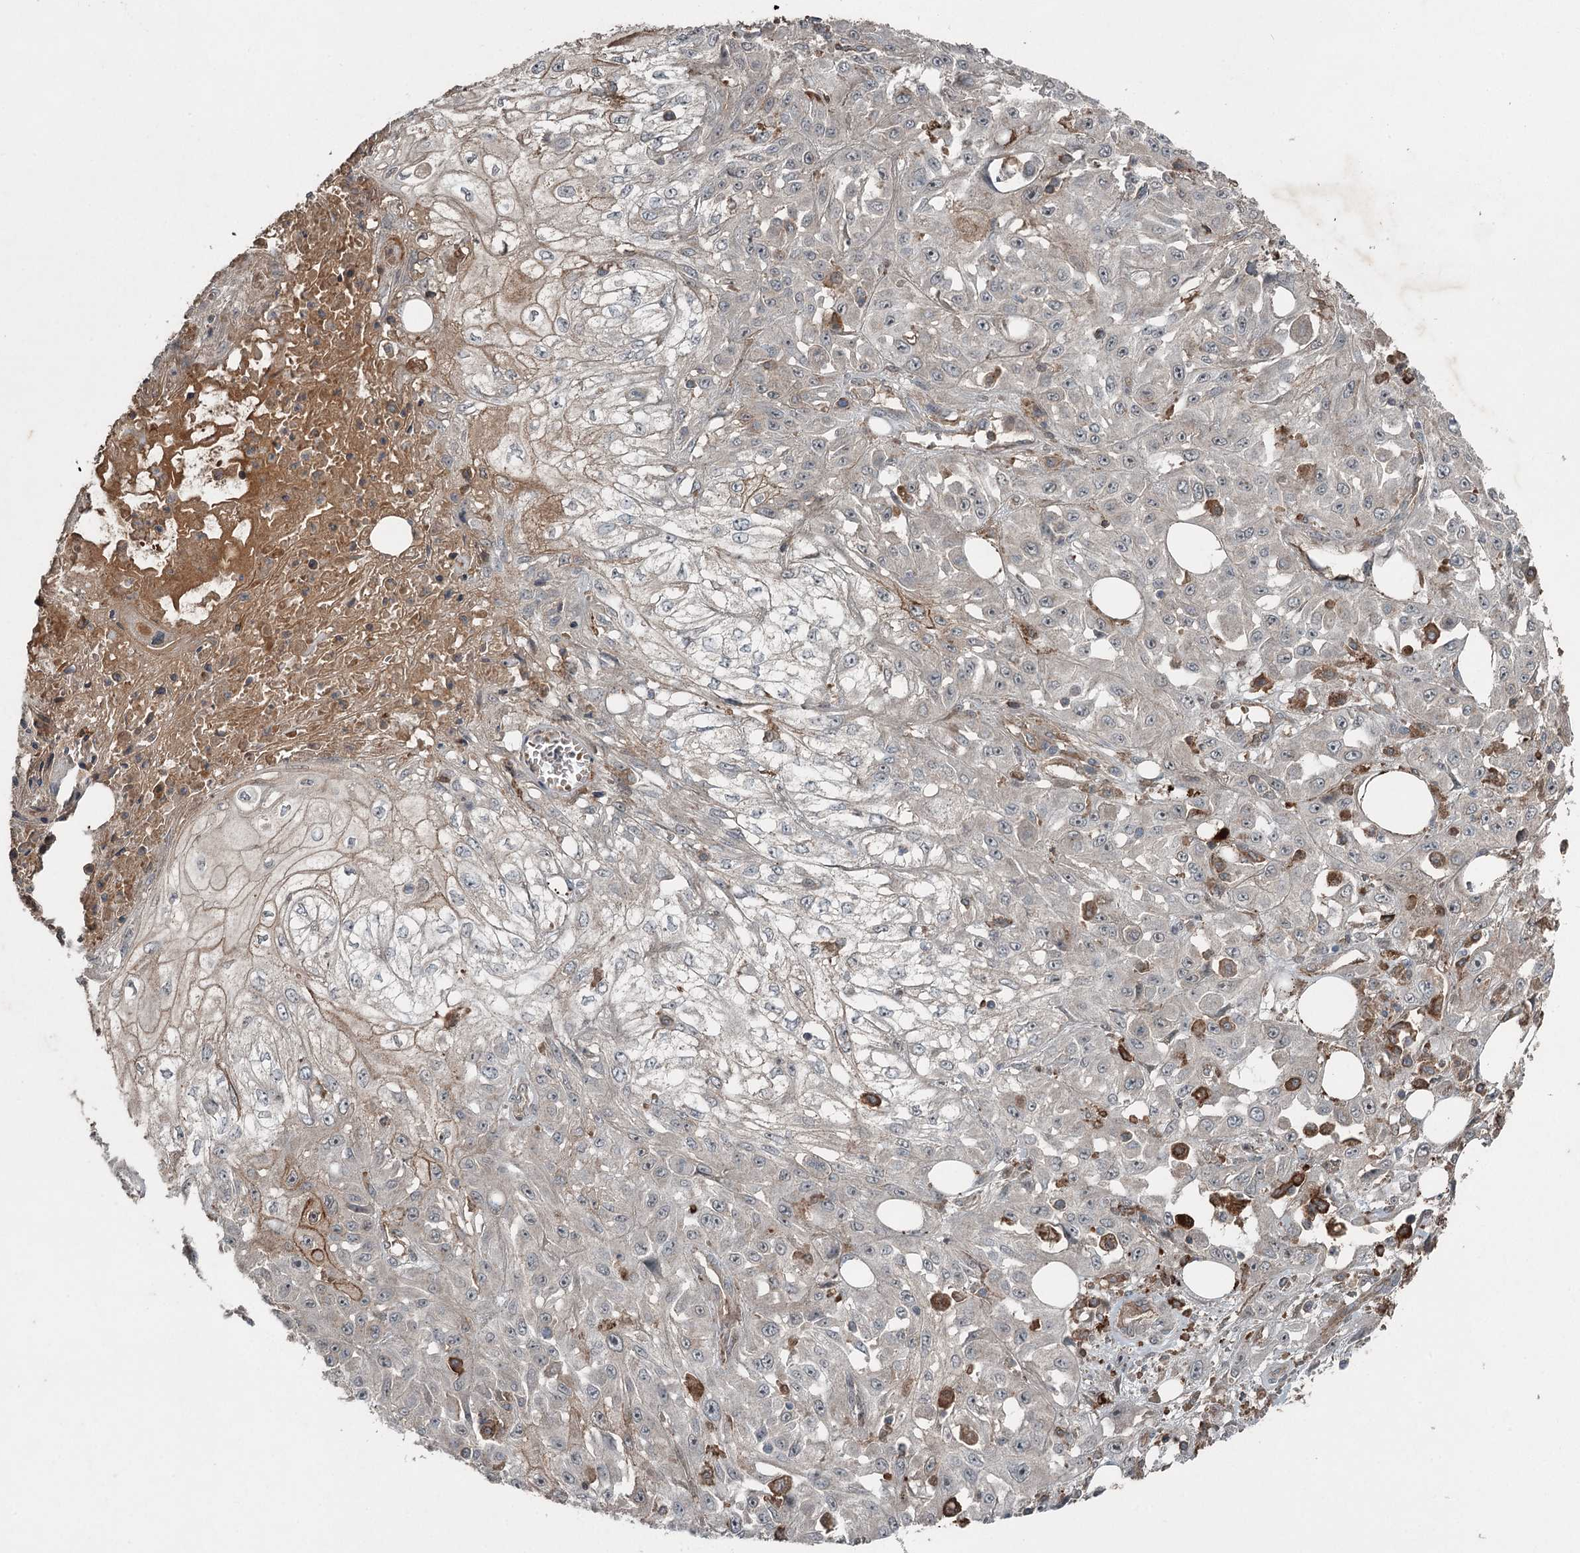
{"staining": {"intensity": "negative", "quantity": "none", "location": "none"}, "tissue": "skin cancer", "cell_type": "Tumor cells", "image_type": "cancer", "snomed": [{"axis": "morphology", "description": "Squamous cell carcinoma, NOS"}, {"axis": "morphology", "description": "Squamous cell carcinoma, metastatic, NOS"}, {"axis": "topography", "description": "Skin"}, {"axis": "topography", "description": "Lymph node"}], "caption": "Skin cancer (squamous cell carcinoma) was stained to show a protein in brown. There is no significant positivity in tumor cells.", "gene": "SLC39A8", "patient": {"sex": "male", "age": 75}}